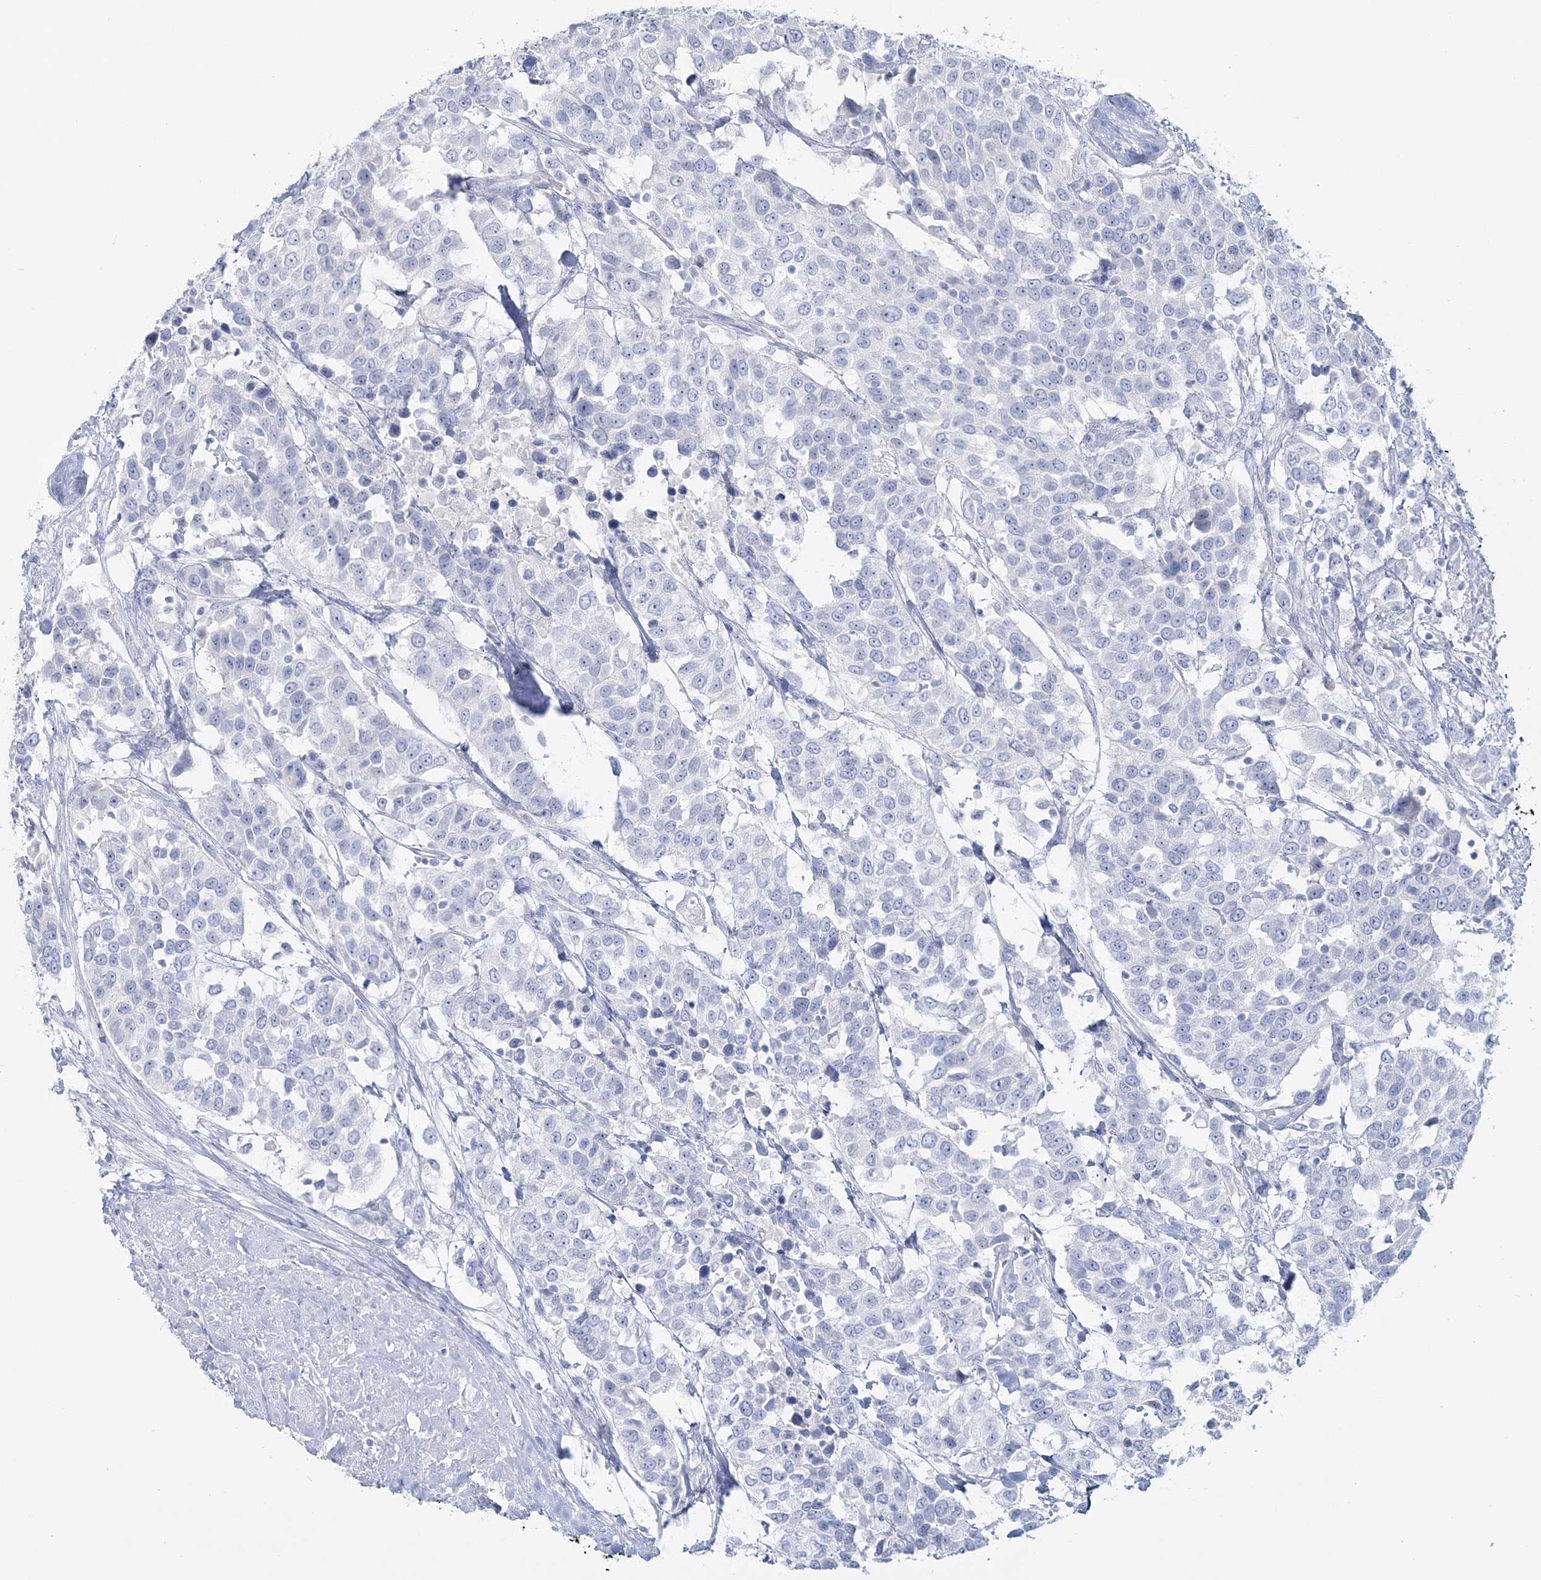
{"staining": {"intensity": "negative", "quantity": "none", "location": "none"}, "tissue": "urothelial cancer", "cell_type": "Tumor cells", "image_type": "cancer", "snomed": [{"axis": "morphology", "description": "Urothelial carcinoma, High grade"}, {"axis": "topography", "description": "Urinary bladder"}], "caption": "The photomicrograph reveals no significant positivity in tumor cells of high-grade urothelial carcinoma.", "gene": "CYP3A4", "patient": {"sex": "female", "age": 80}}